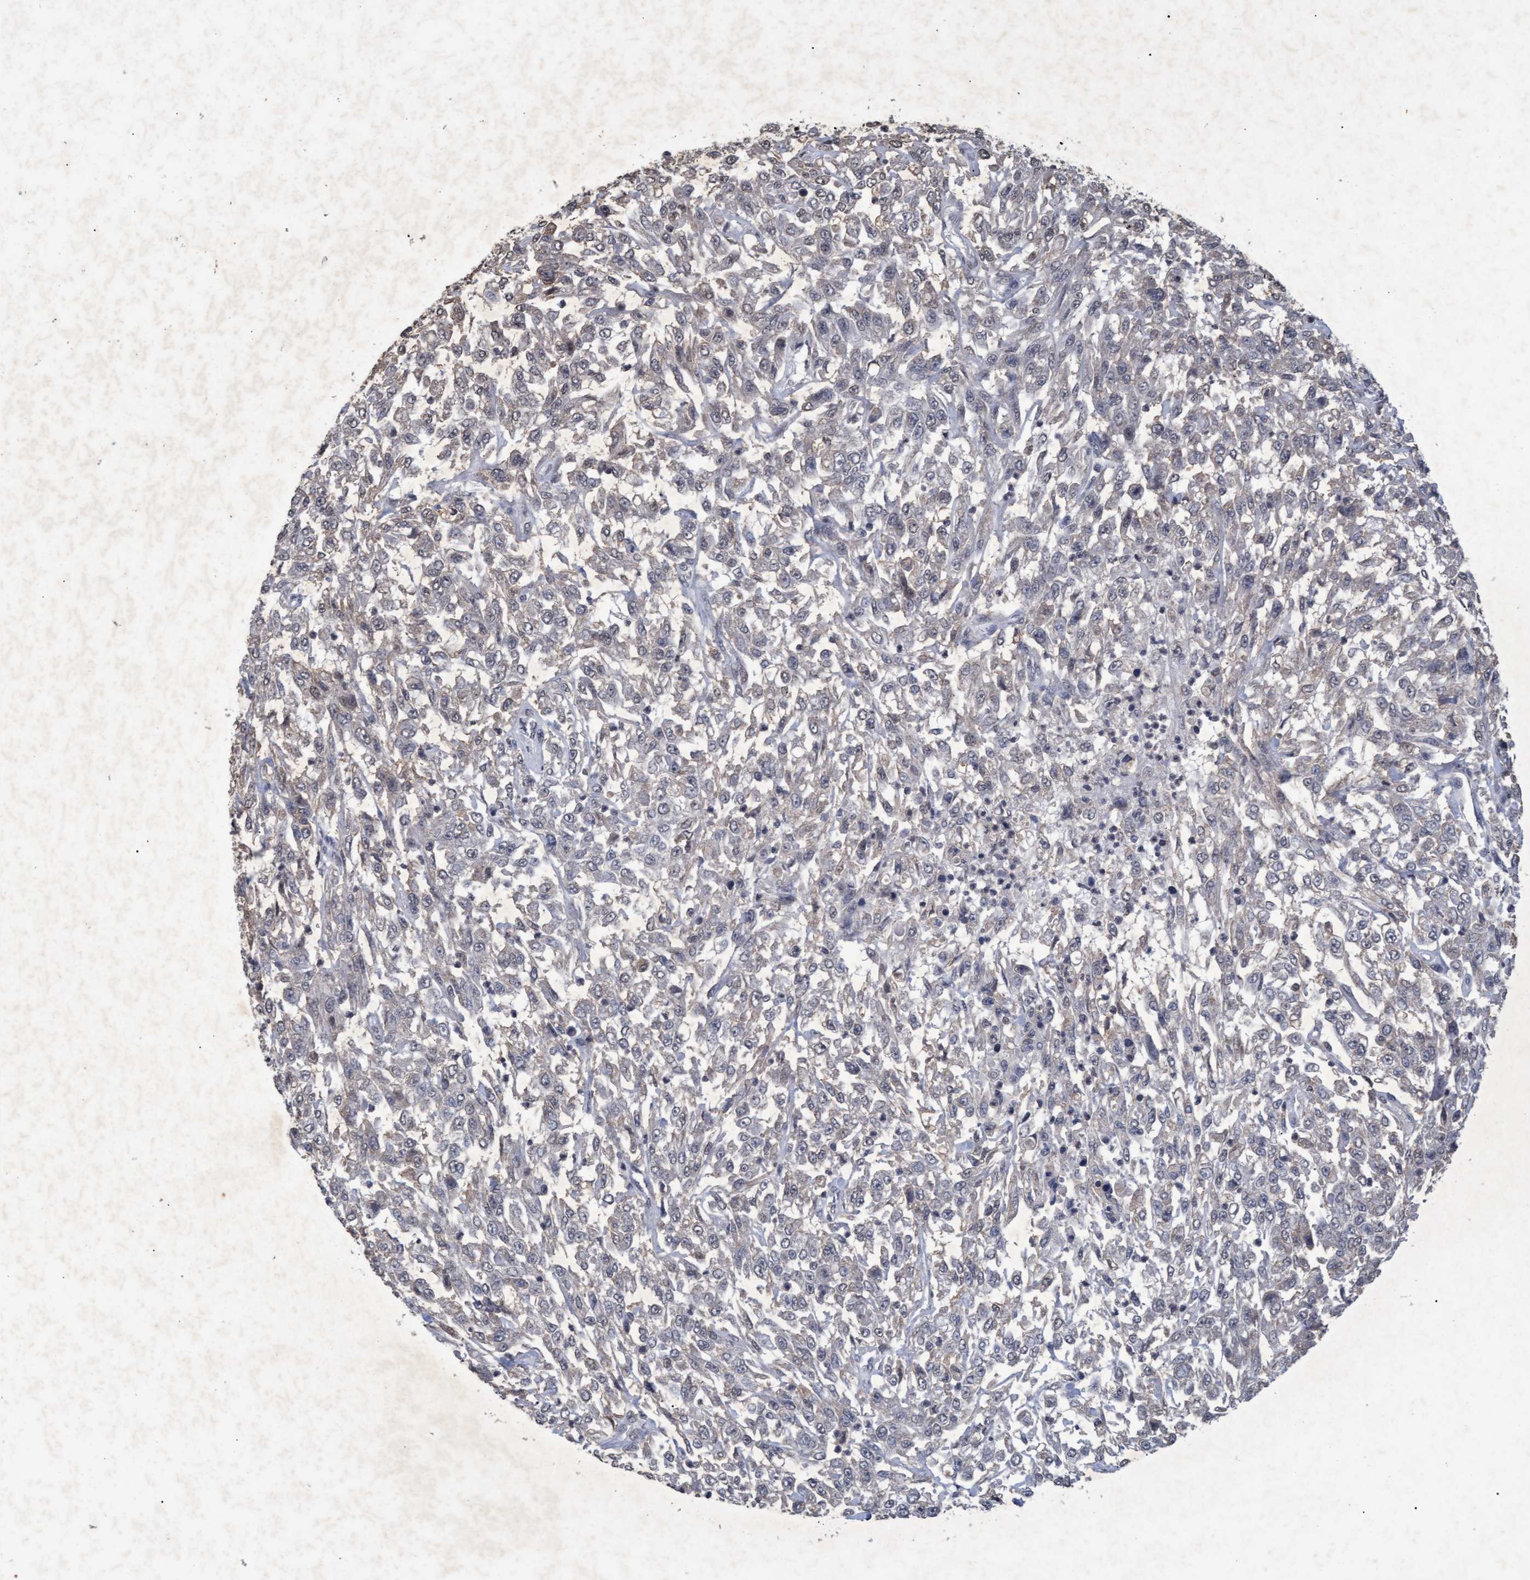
{"staining": {"intensity": "weak", "quantity": "<25%", "location": "cytoplasmic/membranous"}, "tissue": "urothelial cancer", "cell_type": "Tumor cells", "image_type": "cancer", "snomed": [{"axis": "morphology", "description": "Urothelial carcinoma, High grade"}, {"axis": "topography", "description": "Urinary bladder"}], "caption": "High-grade urothelial carcinoma was stained to show a protein in brown. There is no significant positivity in tumor cells. (IHC, brightfield microscopy, high magnification).", "gene": "GALC", "patient": {"sex": "male", "age": 46}}